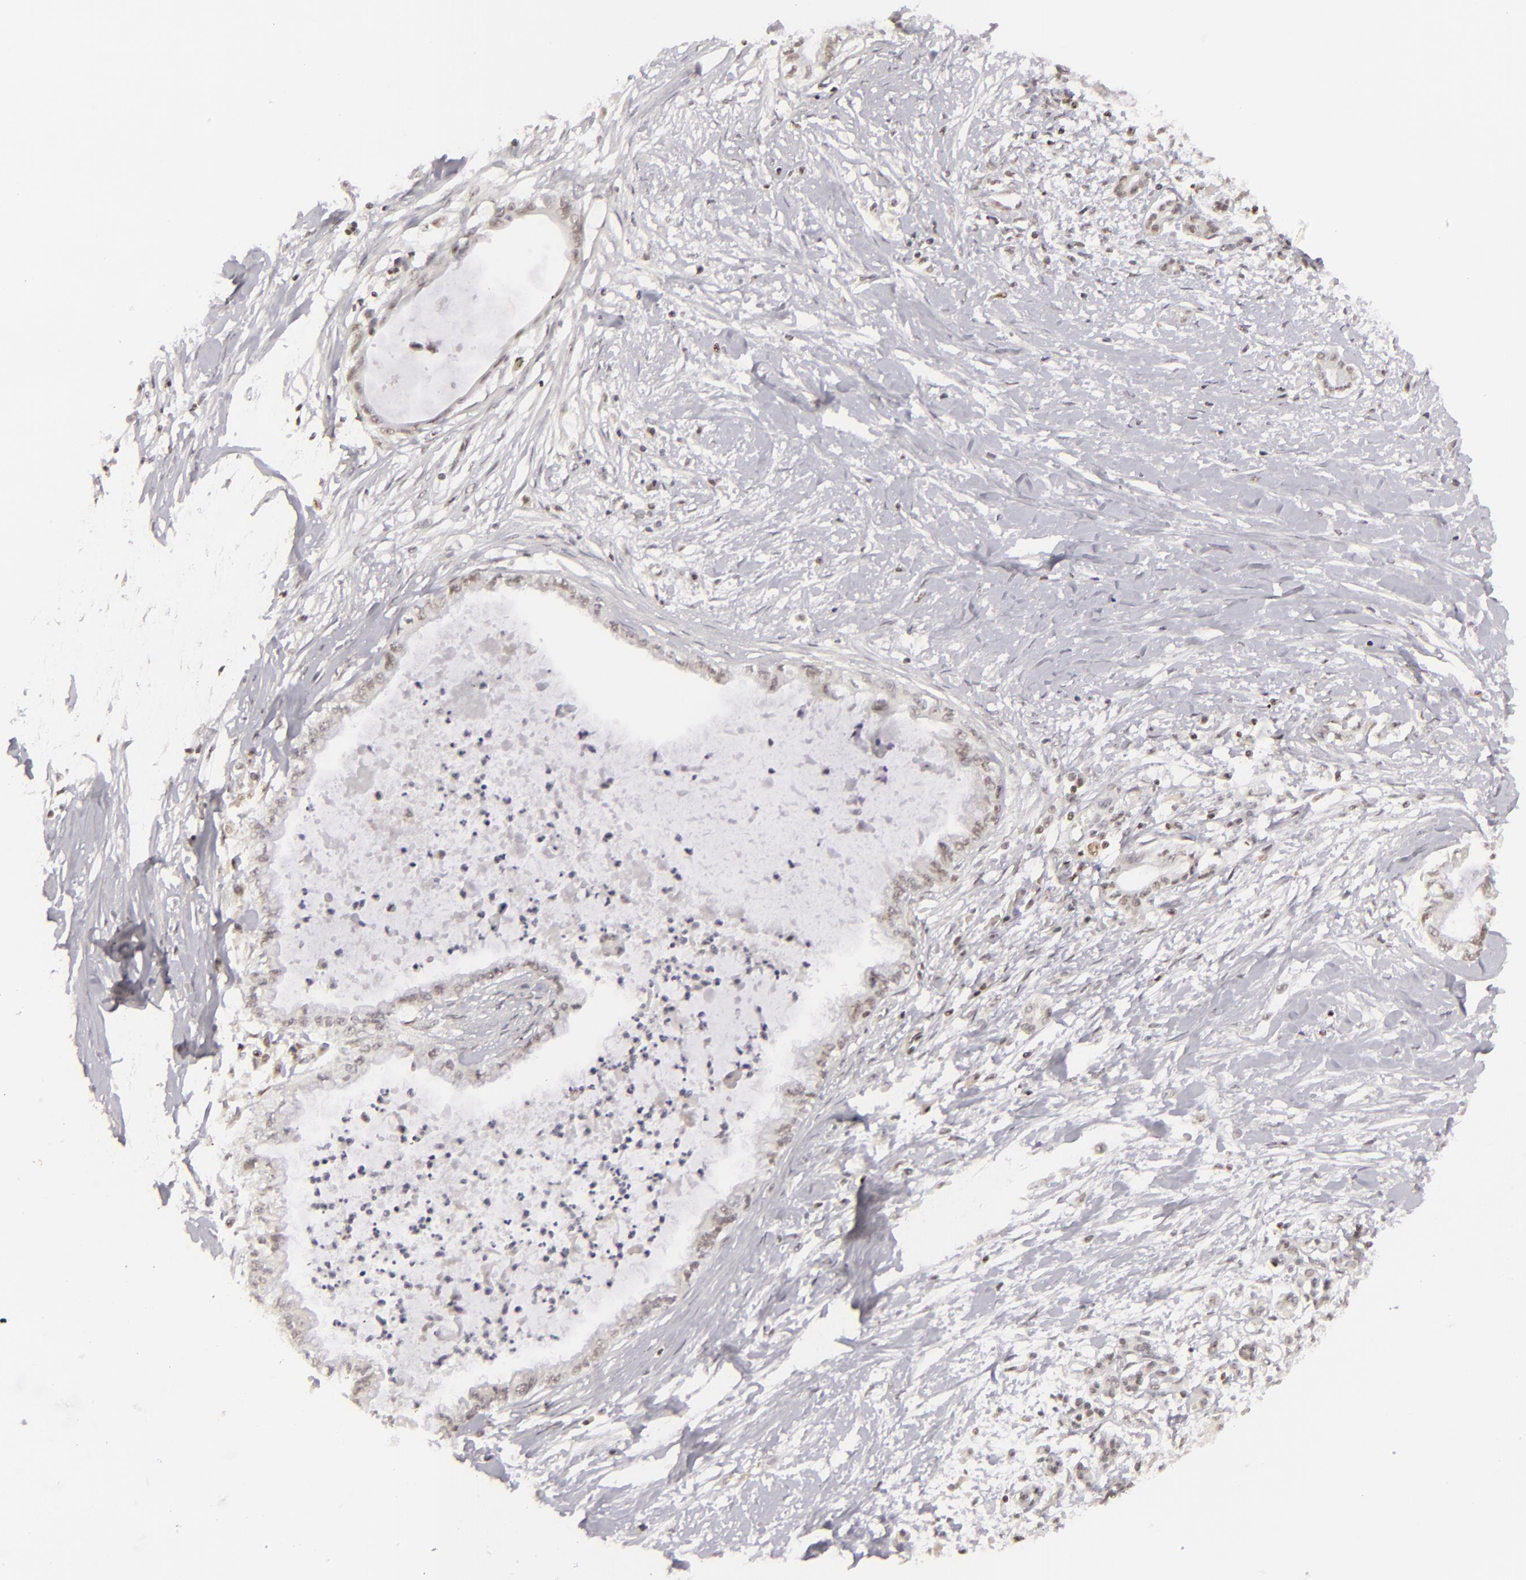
{"staining": {"intensity": "moderate", "quantity": ">75%", "location": "nuclear"}, "tissue": "pancreatic cancer", "cell_type": "Tumor cells", "image_type": "cancer", "snomed": [{"axis": "morphology", "description": "Adenocarcinoma, NOS"}, {"axis": "topography", "description": "Pancreas"}], "caption": "DAB (3,3'-diaminobenzidine) immunohistochemical staining of human pancreatic cancer (adenocarcinoma) reveals moderate nuclear protein positivity in approximately >75% of tumor cells. (DAB (3,3'-diaminobenzidine) IHC, brown staining for protein, blue staining for nuclei).", "gene": "DAXX", "patient": {"sex": "female", "age": 64}}